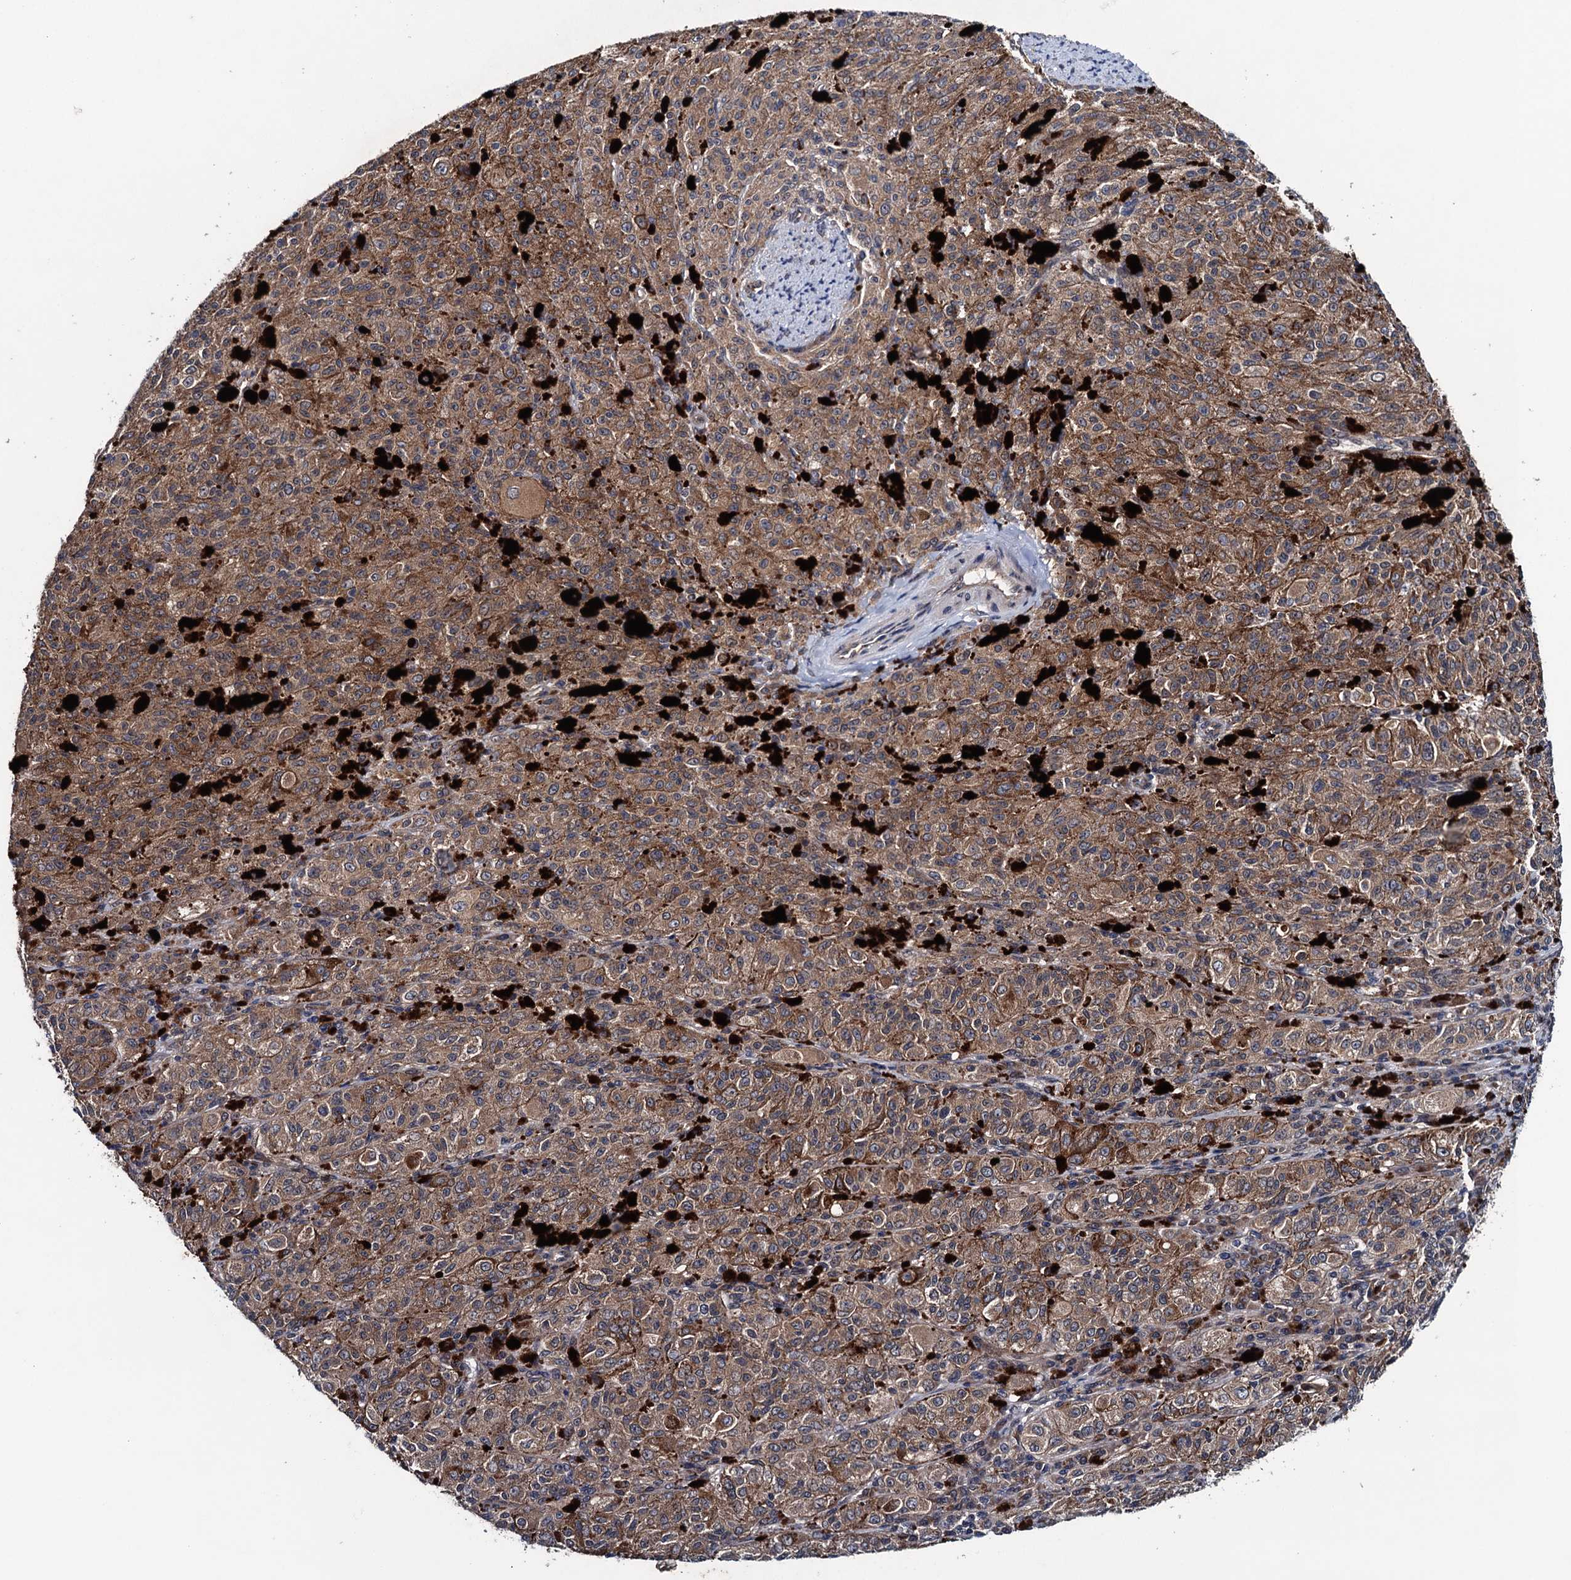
{"staining": {"intensity": "moderate", "quantity": ">75%", "location": "cytoplasmic/membranous"}, "tissue": "melanoma", "cell_type": "Tumor cells", "image_type": "cancer", "snomed": [{"axis": "morphology", "description": "Malignant melanoma, NOS"}, {"axis": "topography", "description": "Skin"}], "caption": "Melanoma tissue displays moderate cytoplasmic/membranous positivity in approximately >75% of tumor cells", "gene": "BLTP3B", "patient": {"sex": "female", "age": 52}}